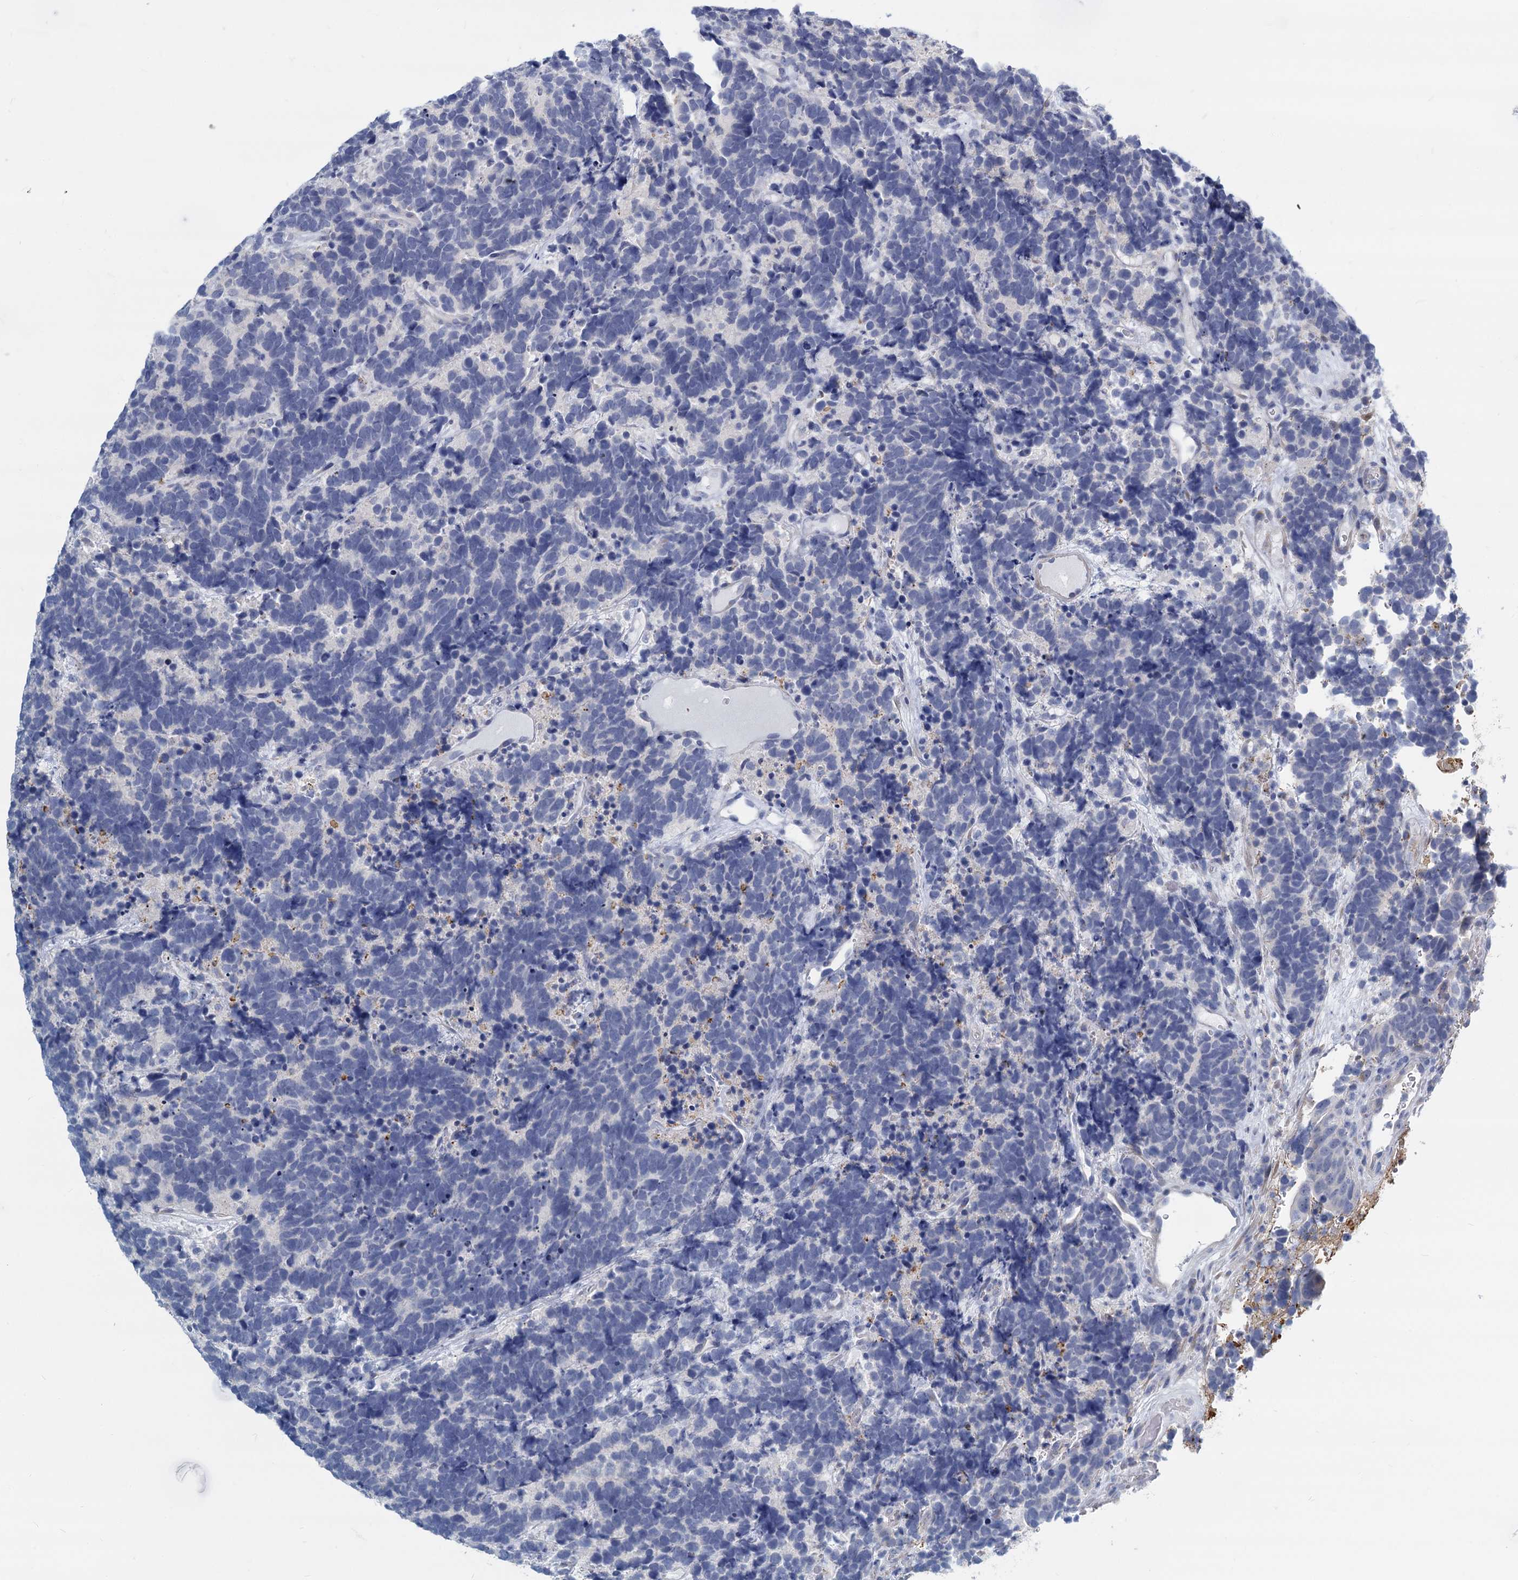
{"staining": {"intensity": "negative", "quantity": "none", "location": "none"}, "tissue": "carcinoid", "cell_type": "Tumor cells", "image_type": "cancer", "snomed": [{"axis": "morphology", "description": "Carcinoma, NOS"}, {"axis": "morphology", "description": "Carcinoid, malignant, NOS"}, {"axis": "topography", "description": "Urinary bladder"}], "caption": "There is no significant staining in tumor cells of carcinoma.", "gene": "GSTM3", "patient": {"sex": "male", "age": 57}}